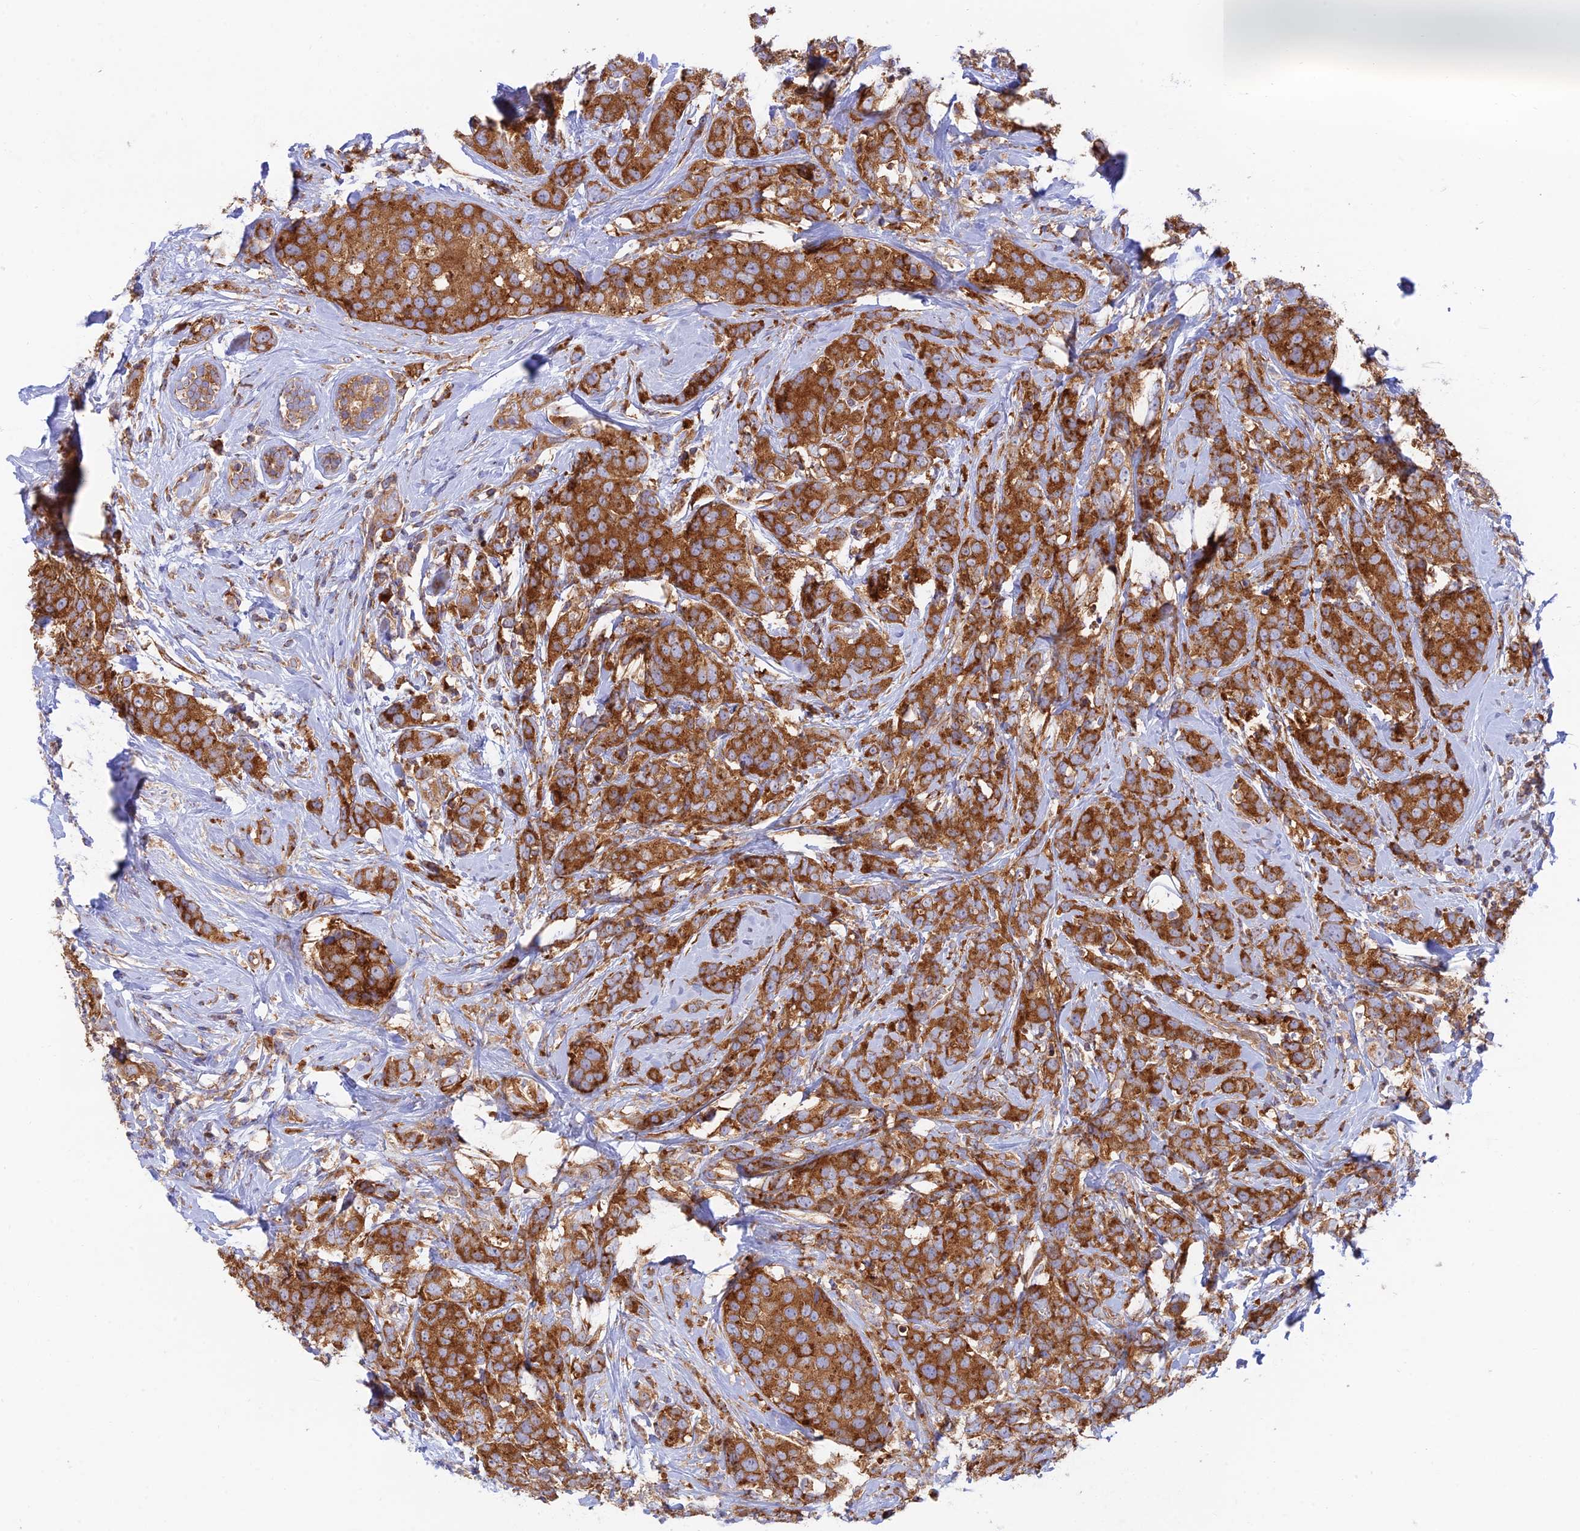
{"staining": {"intensity": "strong", "quantity": ">75%", "location": "cytoplasmic/membranous"}, "tissue": "breast cancer", "cell_type": "Tumor cells", "image_type": "cancer", "snomed": [{"axis": "morphology", "description": "Lobular carcinoma"}, {"axis": "topography", "description": "Breast"}], "caption": "Breast cancer (lobular carcinoma) stained for a protein demonstrates strong cytoplasmic/membranous positivity in tumor cells.", "gene": "GOLGA3", "patient": {"sex": "female", "age": 59}}